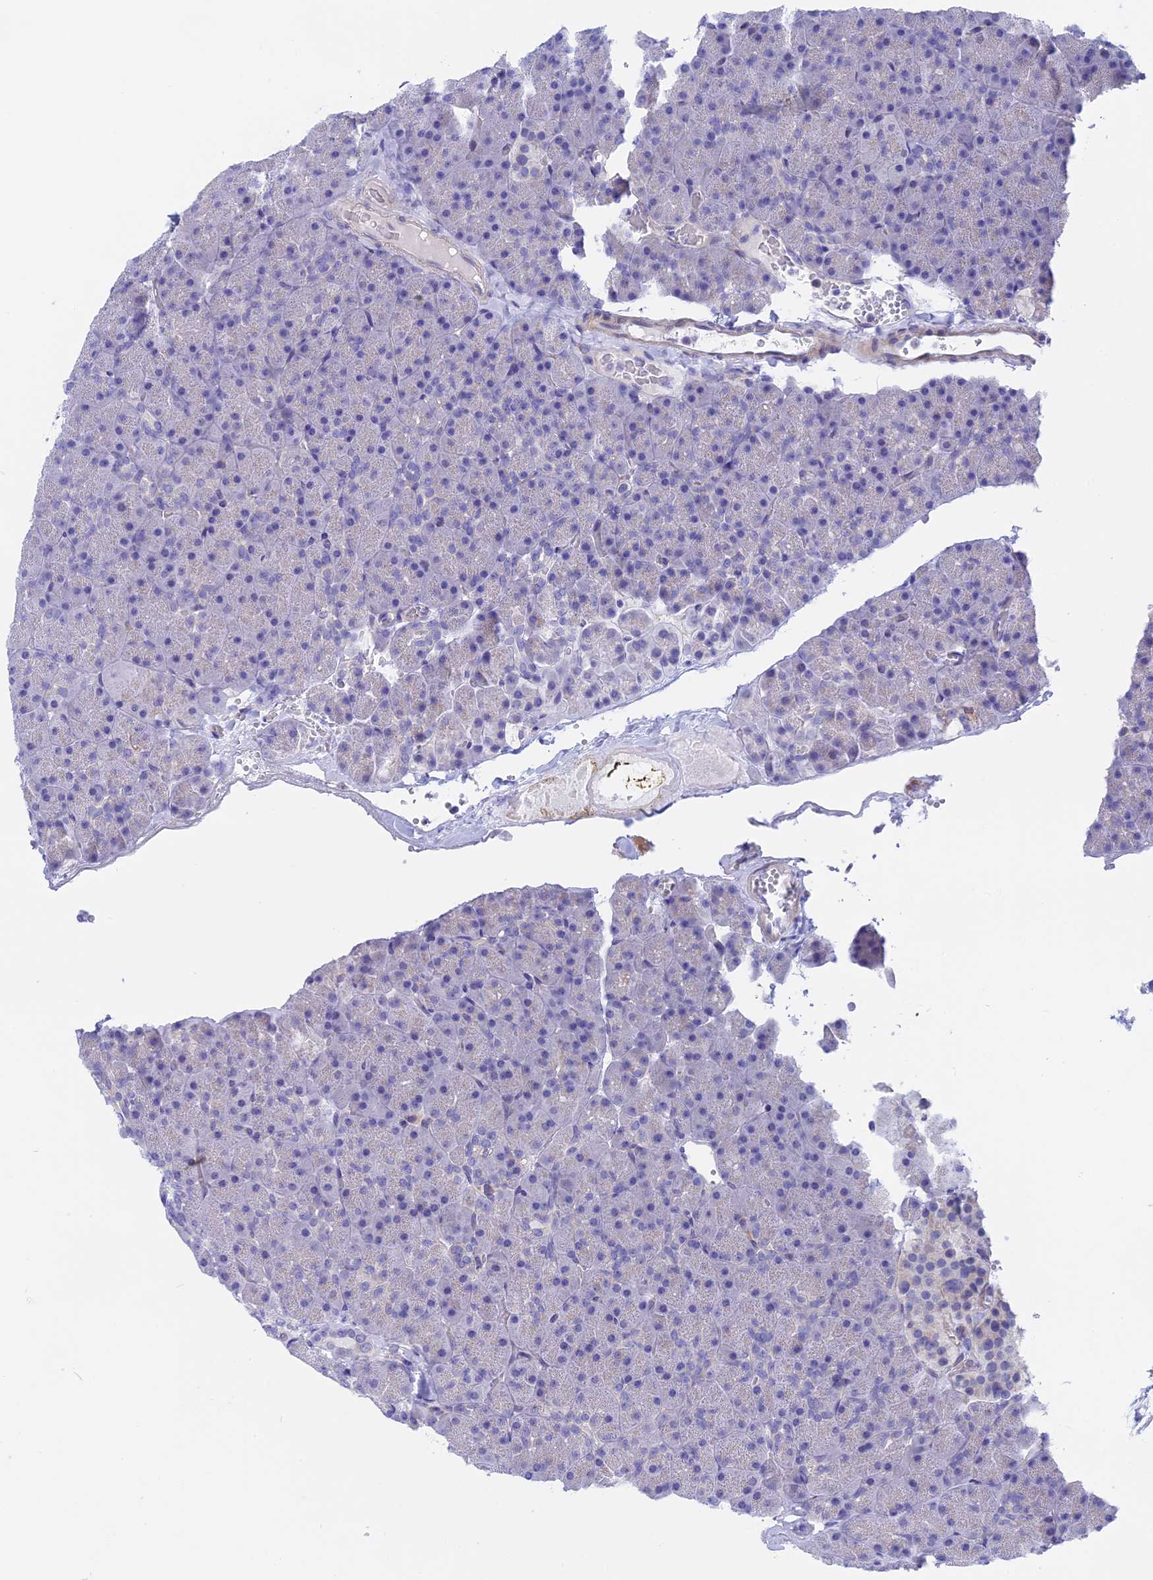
{"staining": {"intensity": "negative", "quantity": "none", "location": "none"}, "tissue": "pancreas", "cell_type": "Exocrine glandular cells", "image_type": "normal", "snomed": [{"axis": "morphology", "description": "Normal tissue, NOS"}, {"axis": "topography", "description": "Pancreas"}], "caption": "IHC micrograph of unremarkable pancreas: pancreas stained with DAB exhibits no significant protein staining in exocrine glandular cells.", "gene": "GLB1L", "patient": {"sex": "male", "age": 36}}